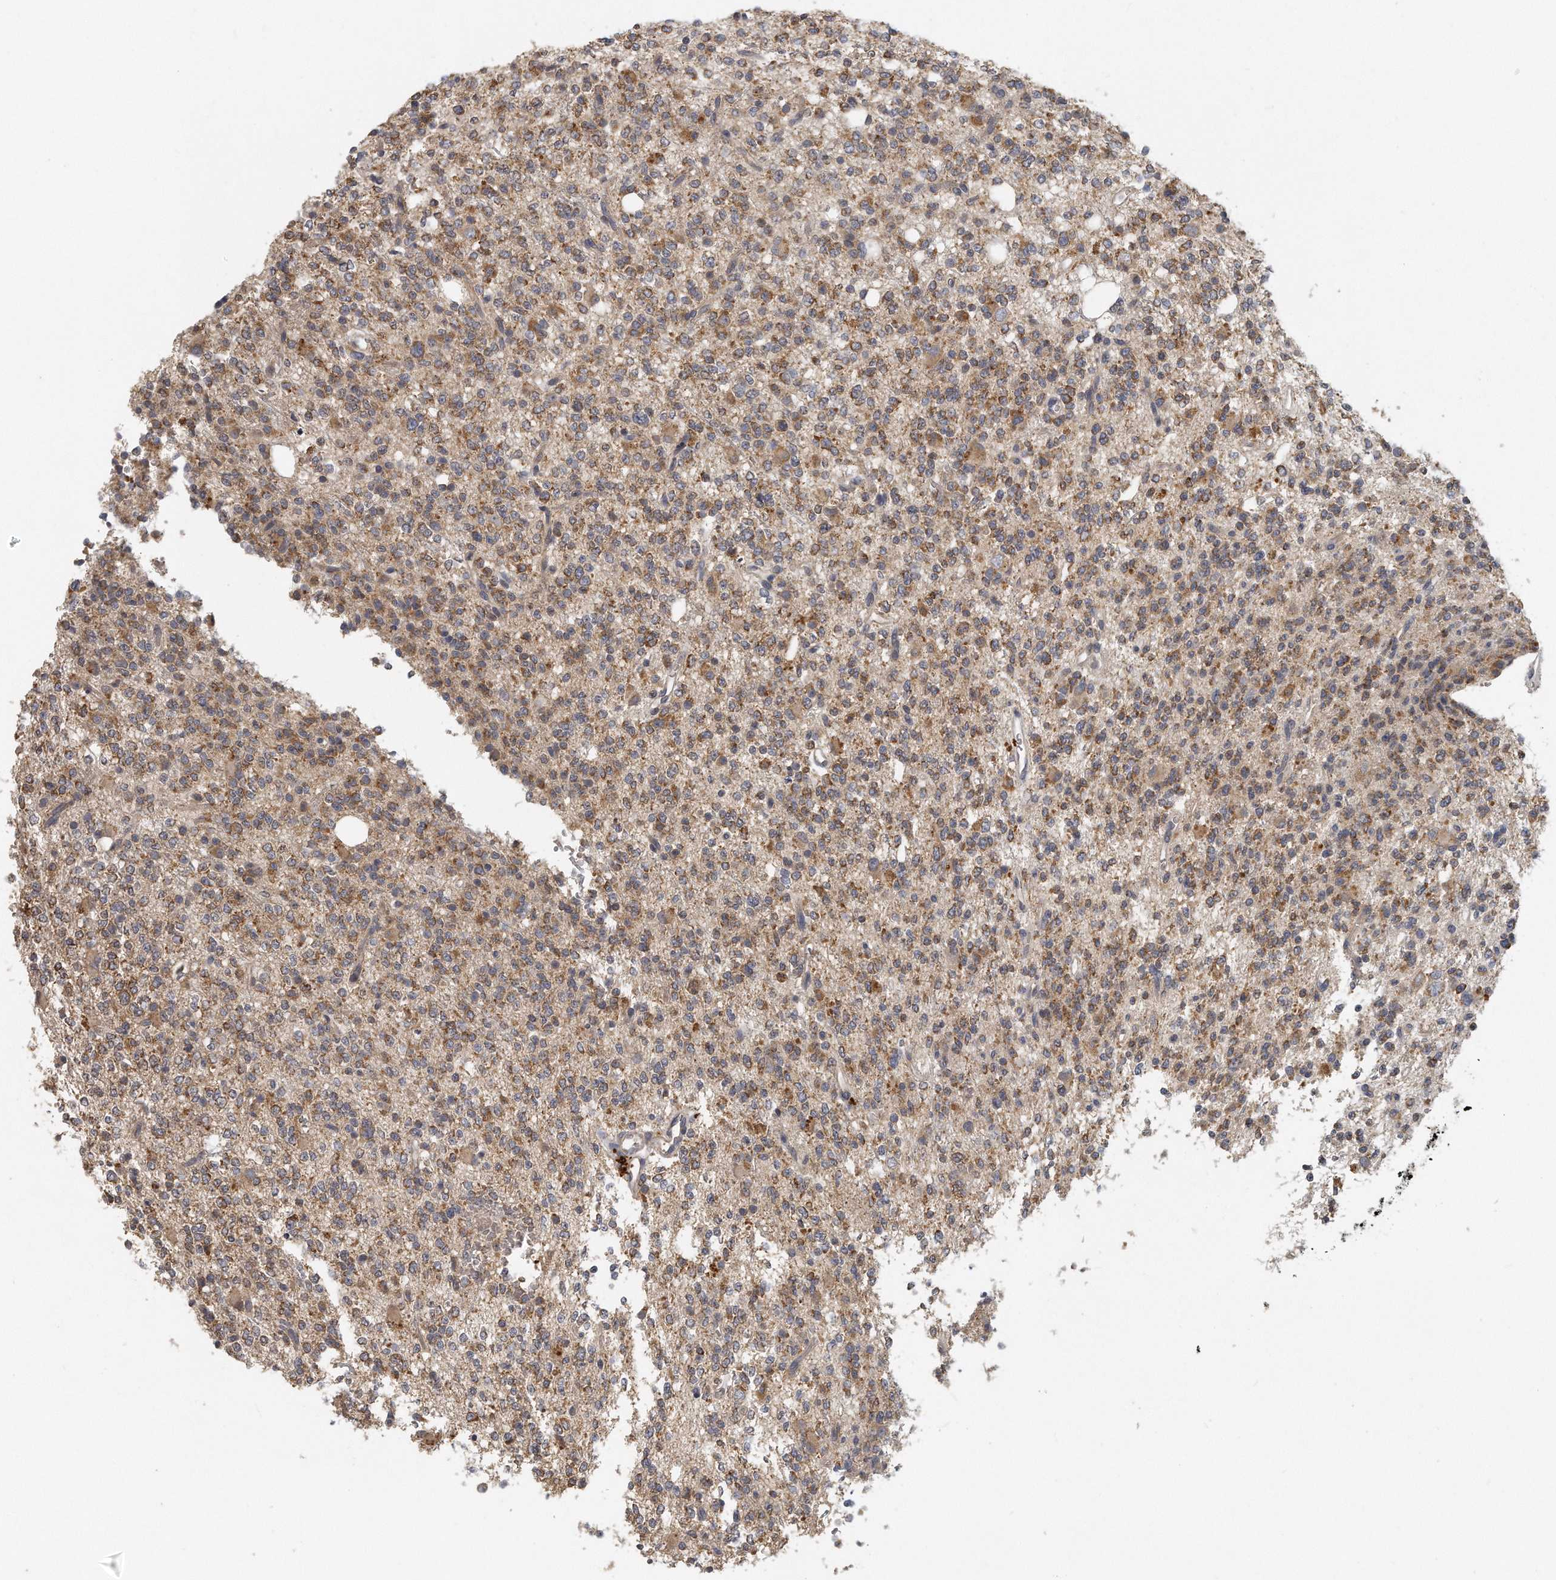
{"staining": {"intensity": "moderate", "quantity": ">75%", "location": "cytoplasmic/membranous"}, "tissue": "glioma", "cell_type": "Tumor cells", "image_type": "cancer", "snomed": [{"axis": "morphology", "description": "Glioma, malignant, High grade"}, {"axis": "topography", "description": "Brain"}], "caption": "Immunohistochemistry (DAB) staining of human glioma exhibits moderate cytoplasmic/membranous protein positivity in approximately >75% of tumor cells. The staining was performed using DAB to visualize the protein expression in brown, while the nuclei were stained in blue with hematoxylin (Magnification: 20x).", "gene": "TRAPPC14", "patient": {"sex": "female", "age": 62}}